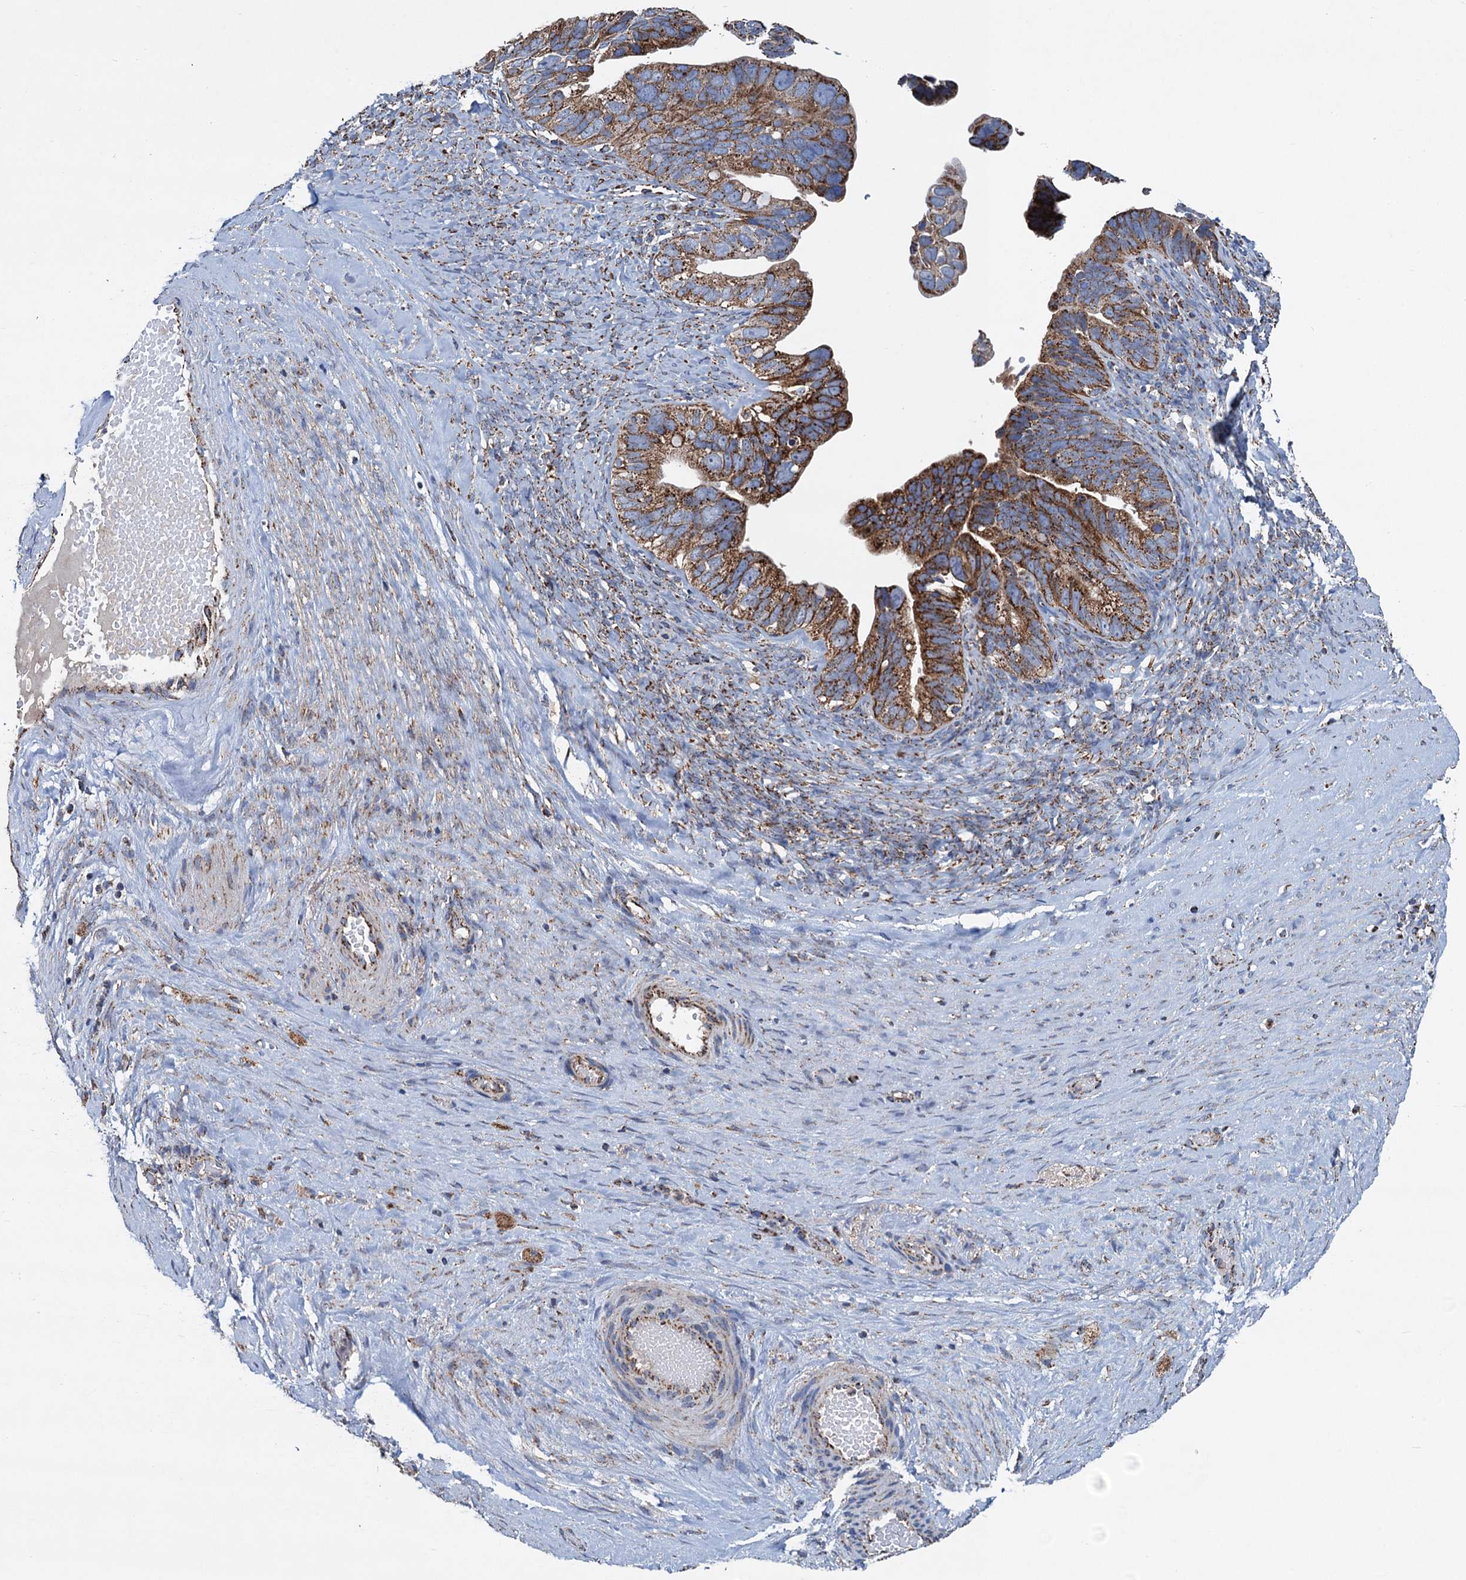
{"staining": {"intensity": "strong", "quantity": "25%-75%", "location": "cytoplasmic/membranous"}, "tissue": "ovarian cancer", "cell_type": "Tumor cells", "image_type": "cancer", "snomed": [{"axis": "morphology", "description": "Cystadenocarcinoma, serous, NOS"}, {"axis": "topography", "description": "Ovary"}], "caption": "Immunohistochemistry (DAB) staining of ovarian serous cystadenocarcinoma demonstrates strong cytoplasmic/membranous protein staining in about 25%-75% of tumor cells.", "gene": "DGLUCY", "patient": {"sex": "female", "age": 56}}